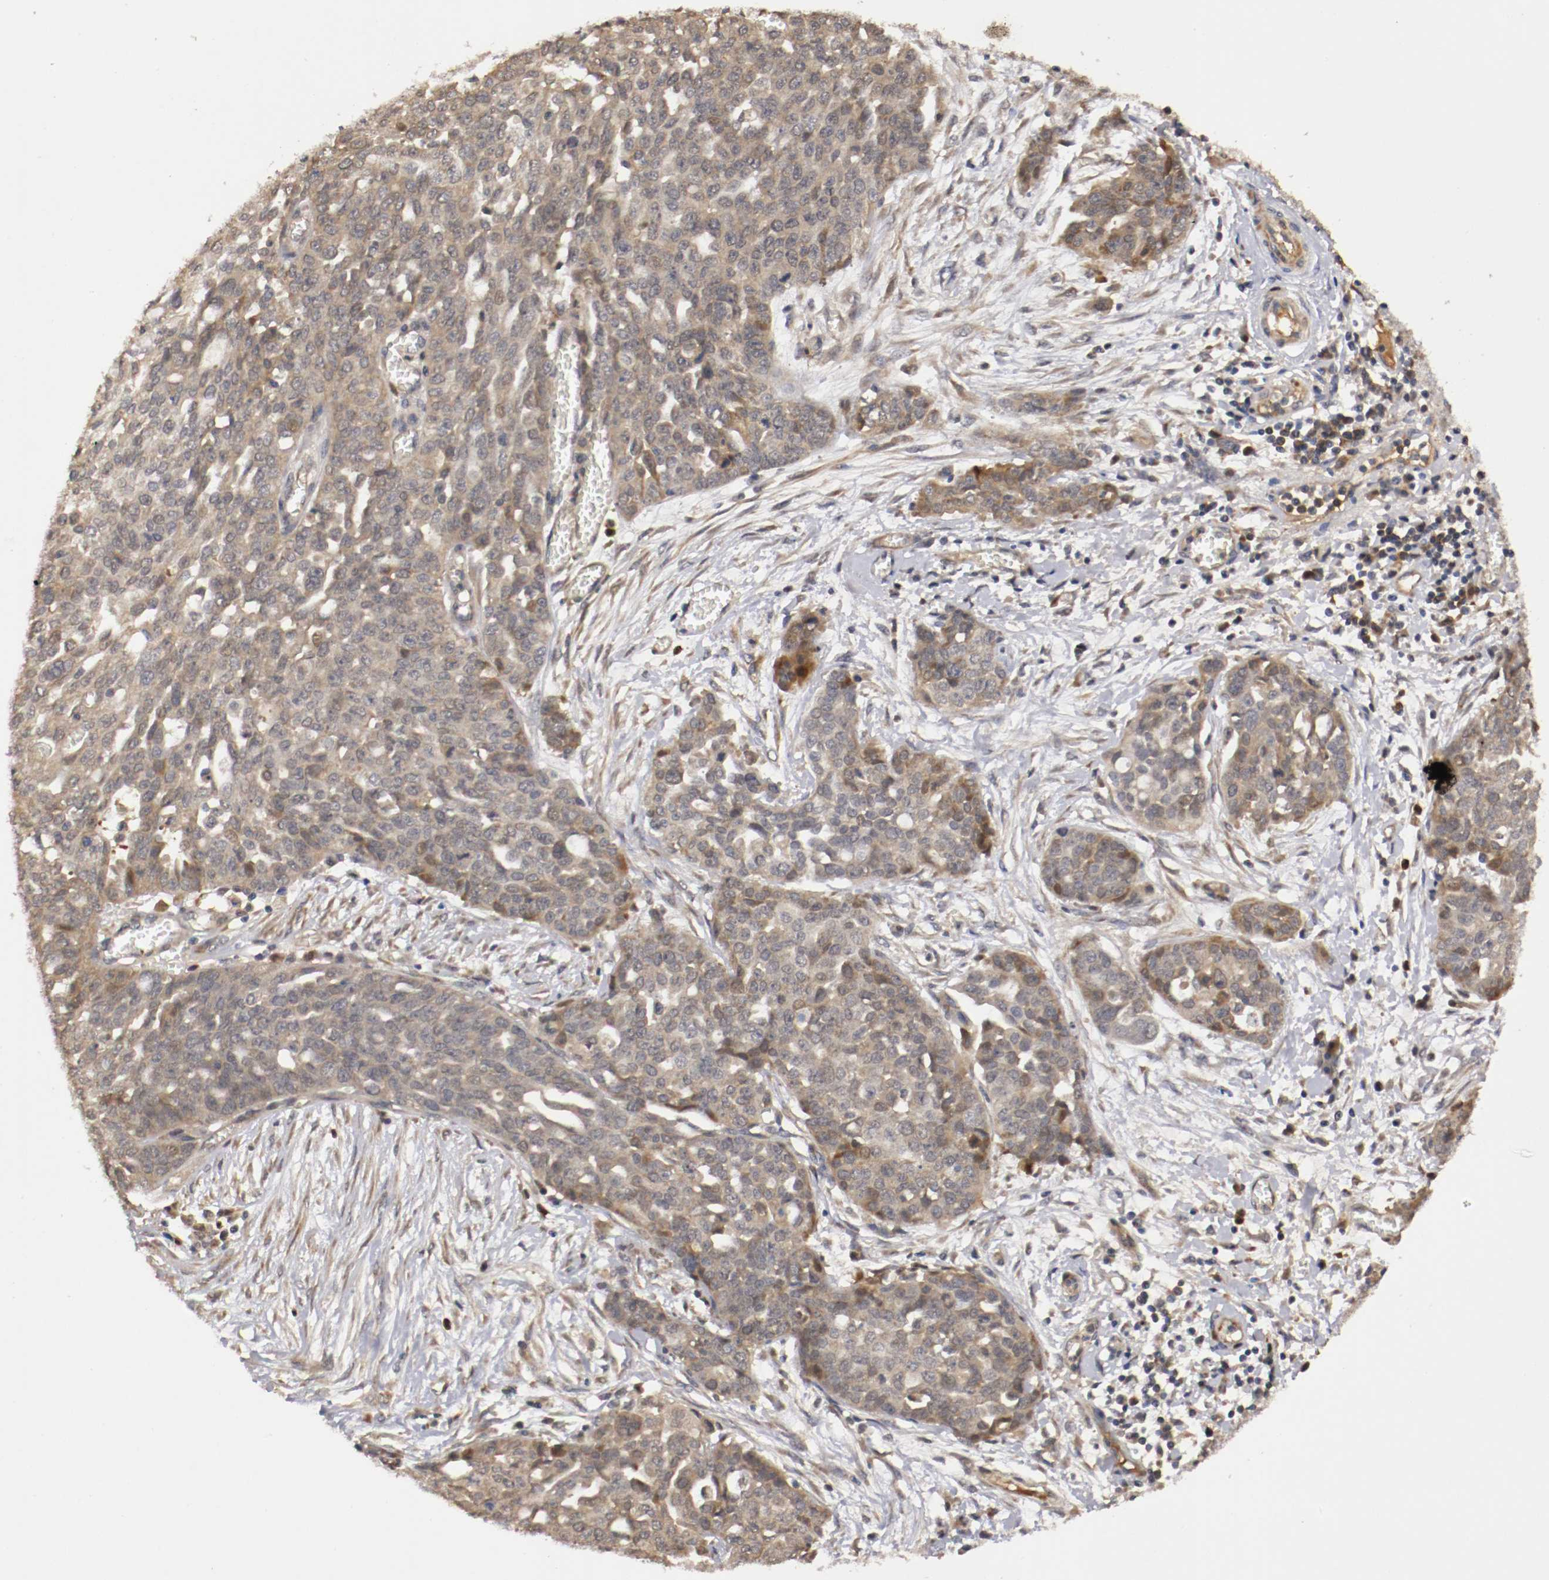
{"staining": {"intensity": "weak", "quantity": "25%-75%", "location": "cytoplasmic/membranous"}, "tissue": "ovarian cancer", "cell_type": "Tumor cells", "image_type": "cancer", "snomed": [{"axis": "morphology", "description": "Cystadenocarcinoma, serous, NOS"}, {"axis": "topography", "description": "Soft tissue"}, {"axis": "topography", "description": "Ovary"}], "caption": "Immunohistochemistry photomicrograph of ovarian cancer stained for a protein (brown), which displays low levels of weak cytoplasmic/membranous expression in approximately 25%-75% of tumor cells.", "gene": "TNFRSF1B", "patient": {"sex": "female", "age": 57}}